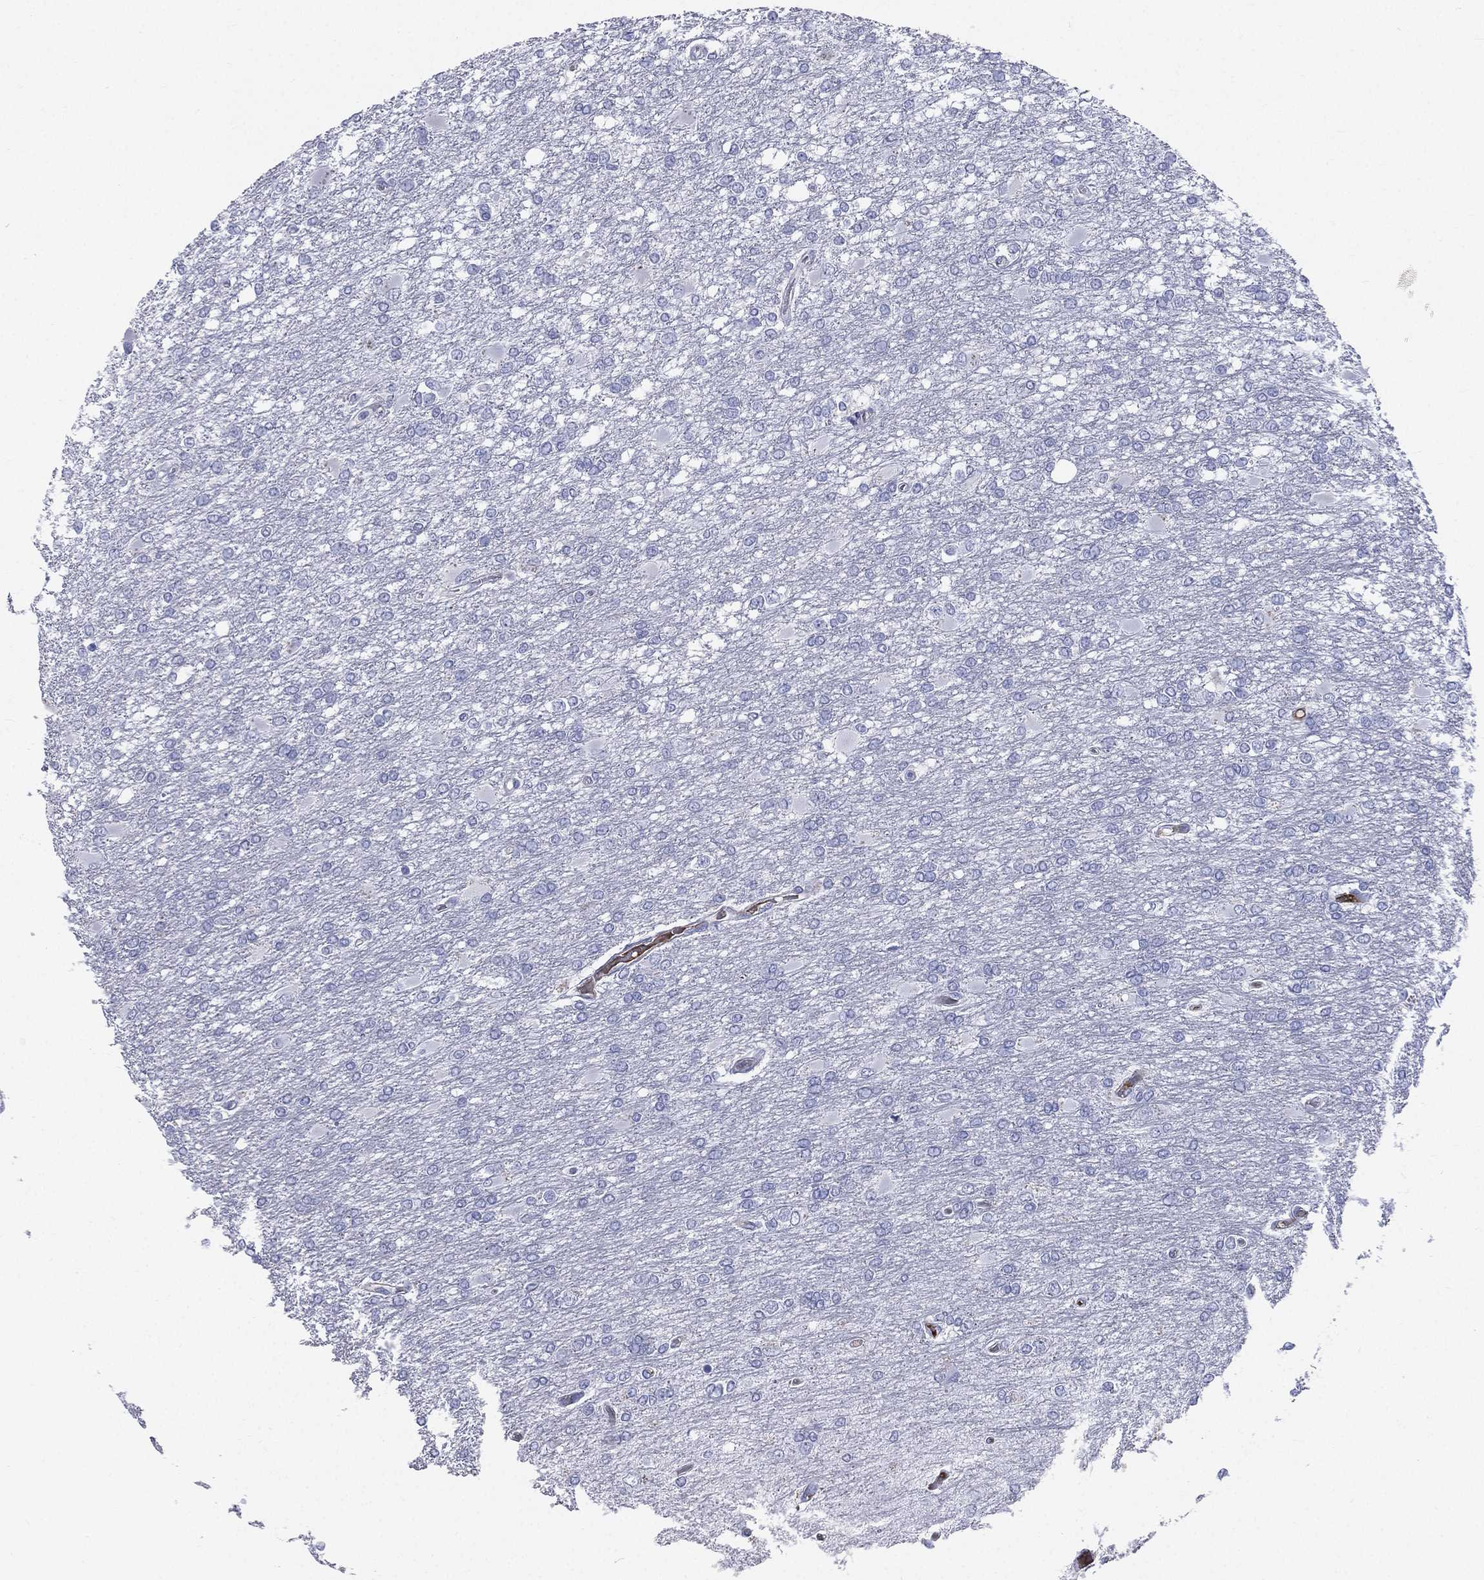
{"staining": {"intensity": "negative", "quantity": "none", "location": "none"}, "tissue": "glioma", "cell_type": "Tumor cells", "image_type": "cancer", "snomed": [{"axis": "morphology", "description": "Glioma, malignant, High grade"}, {"axis": "topography", "description": "Cerebral cortex"}], "caption": "IHC photomicrograph of neoplastic tissue: glioma stained with DAB (3,3'-diaminobenzidine) demonstrates no significant protein staining in tumor cells. (Stains: DAB (3,3'-diaminobenzidine) IHC with hematoxylin counter stain, Microscopy: brightfield microscopy at high magnification).", "gene": "HP", "patient": {"sex": "male", "age": 79}}